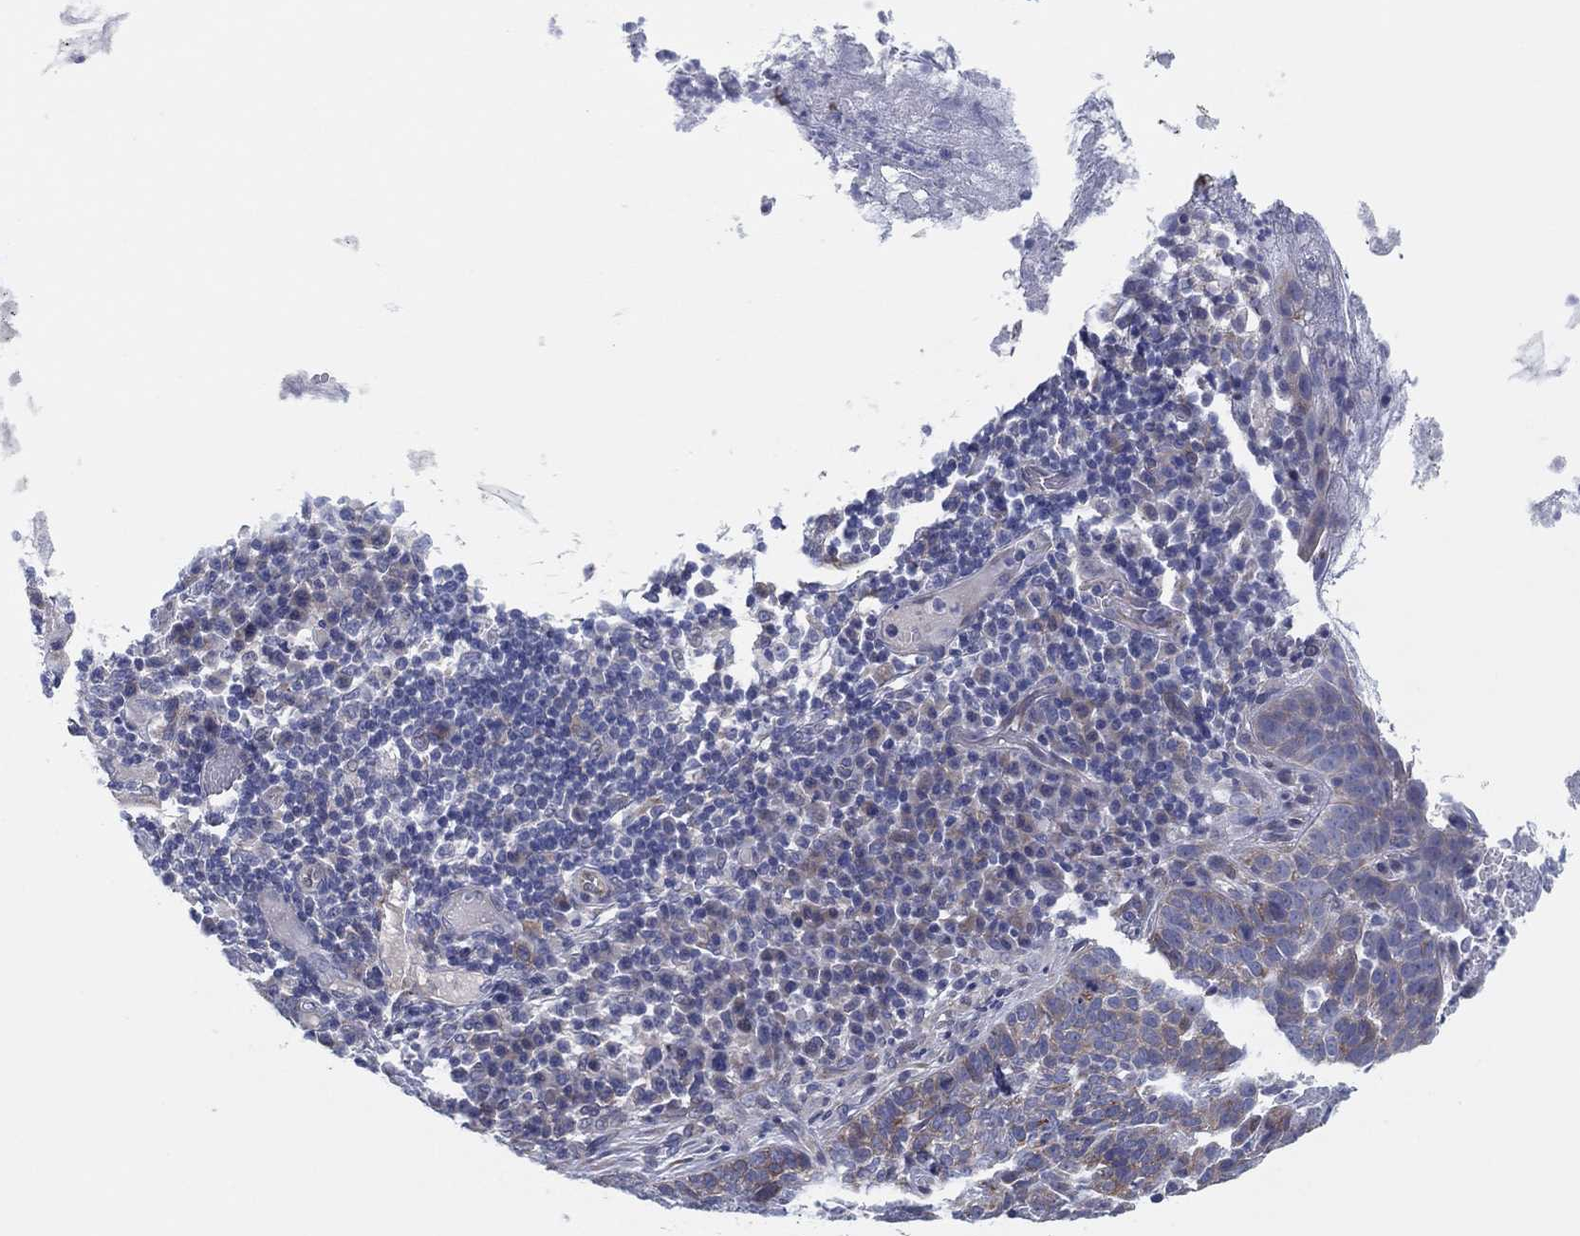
{"staining": {"intensity": "weak", "quantity": "<25%", "location": "cytoplasmic/membranous"}, "tissue": "skin cancer", "cell_type": "Tumor cells", "image_type": "cancer", "snomed": [{"axis": "morphology", "description": "Basal cell carcinoma"}, {"axis": "topography", "description": "Skin"}], "caption": "A high-resolution image shows IHC staining of skin cancer (basal cell carcinoma), which reveals no significant expression in tumor cells.", "gene": "HEATR4", "patient": {"sex": "female", "age": 69}}